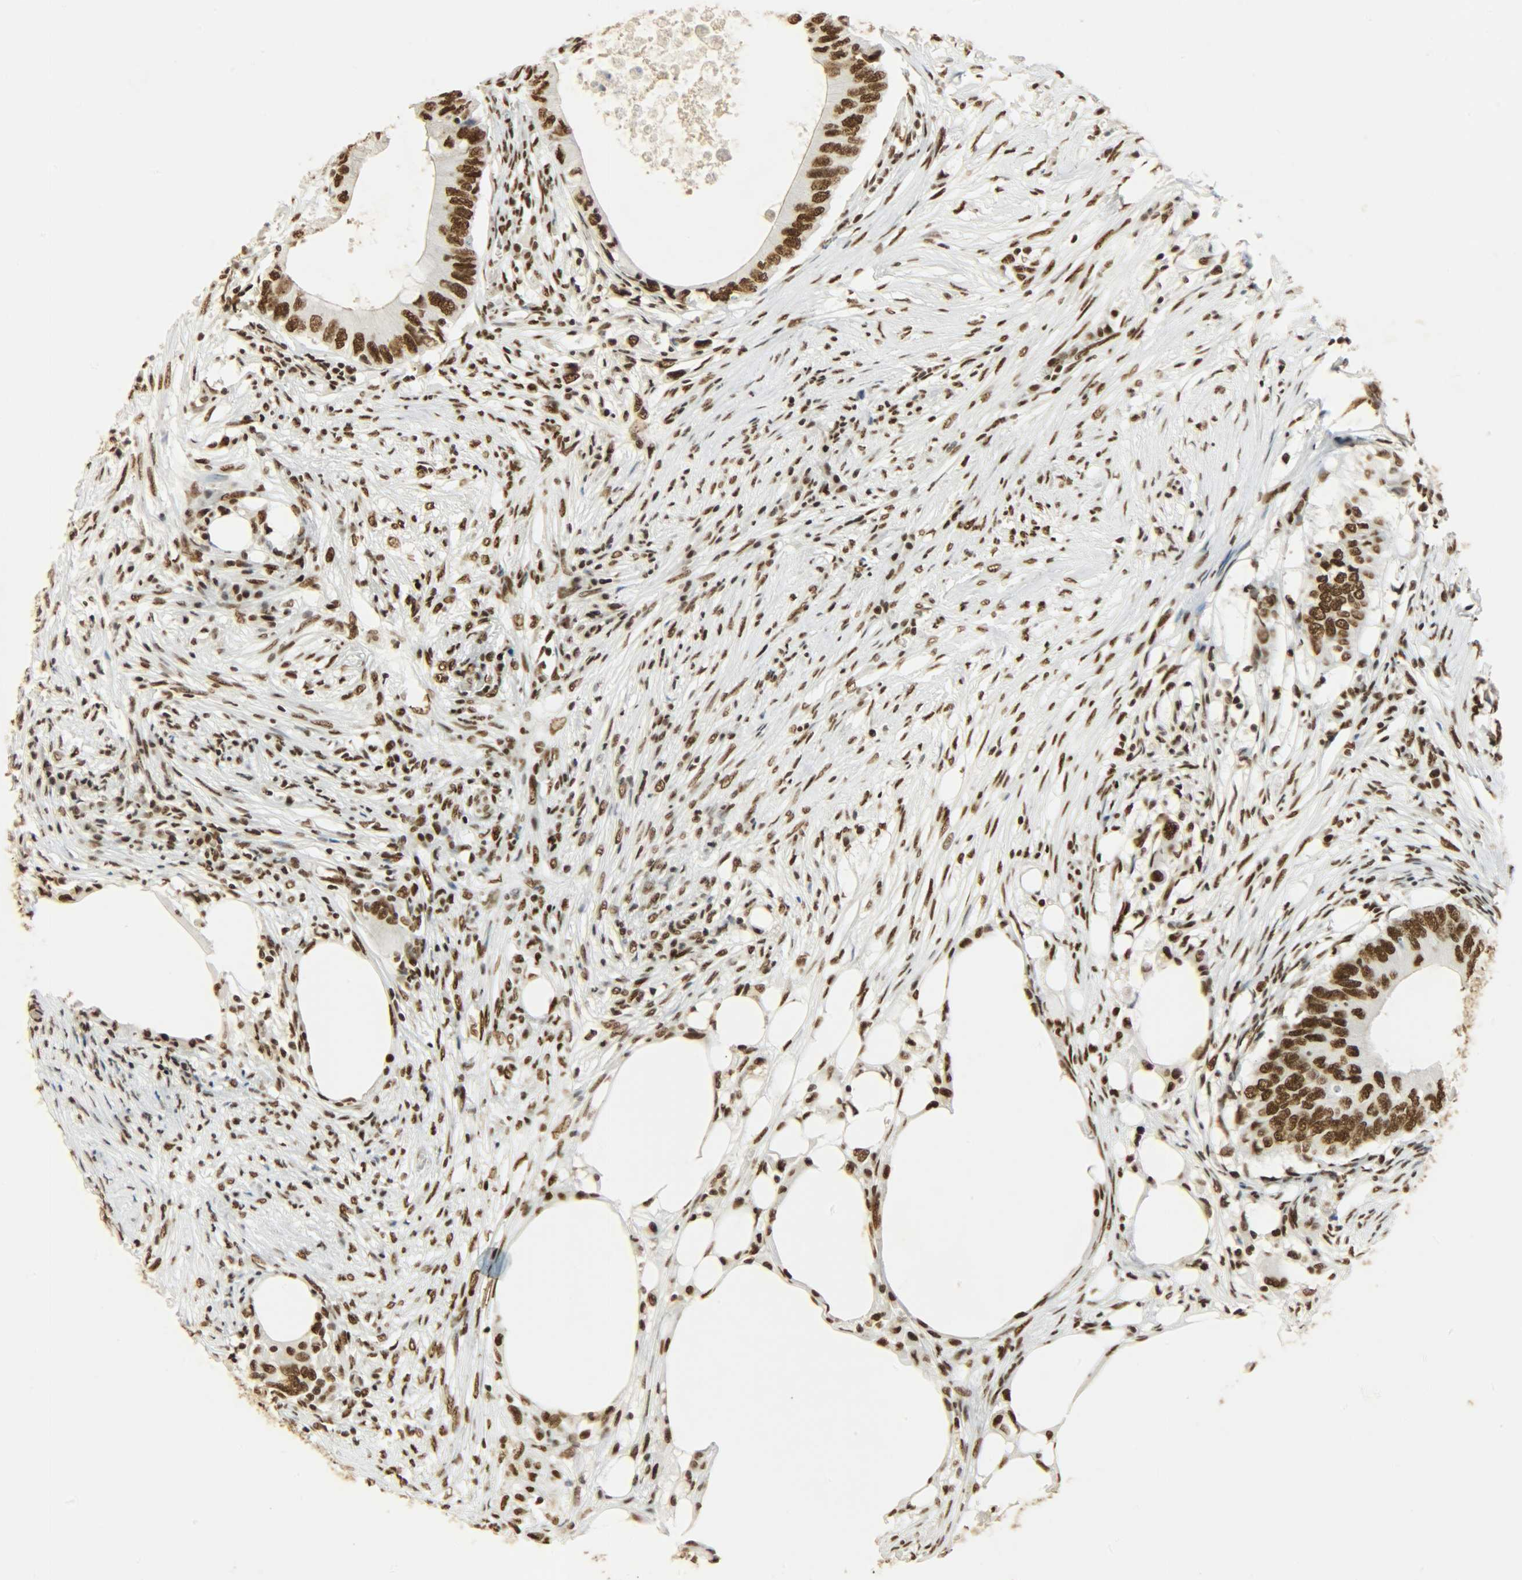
{"staining": {"intensity": "strong", "quantity": ">75%", "location": "nuclear"}, "tissue": "colorectal cancer", "cell_type": "Tumor cells", "image_type": "cancer", "snomed": [{"axis": "morphology", "description": "Adenocarcinoma, NOS"}, {"axis": "topography", "description": "Colon"}], "caption": "Protein analysis of colorectal cancer tissue demonstrates strong nuclear staining in about >75% of tumor cells.", "gene": "KHDRBS1", "patient": {"sex": "male", "age": 71}}